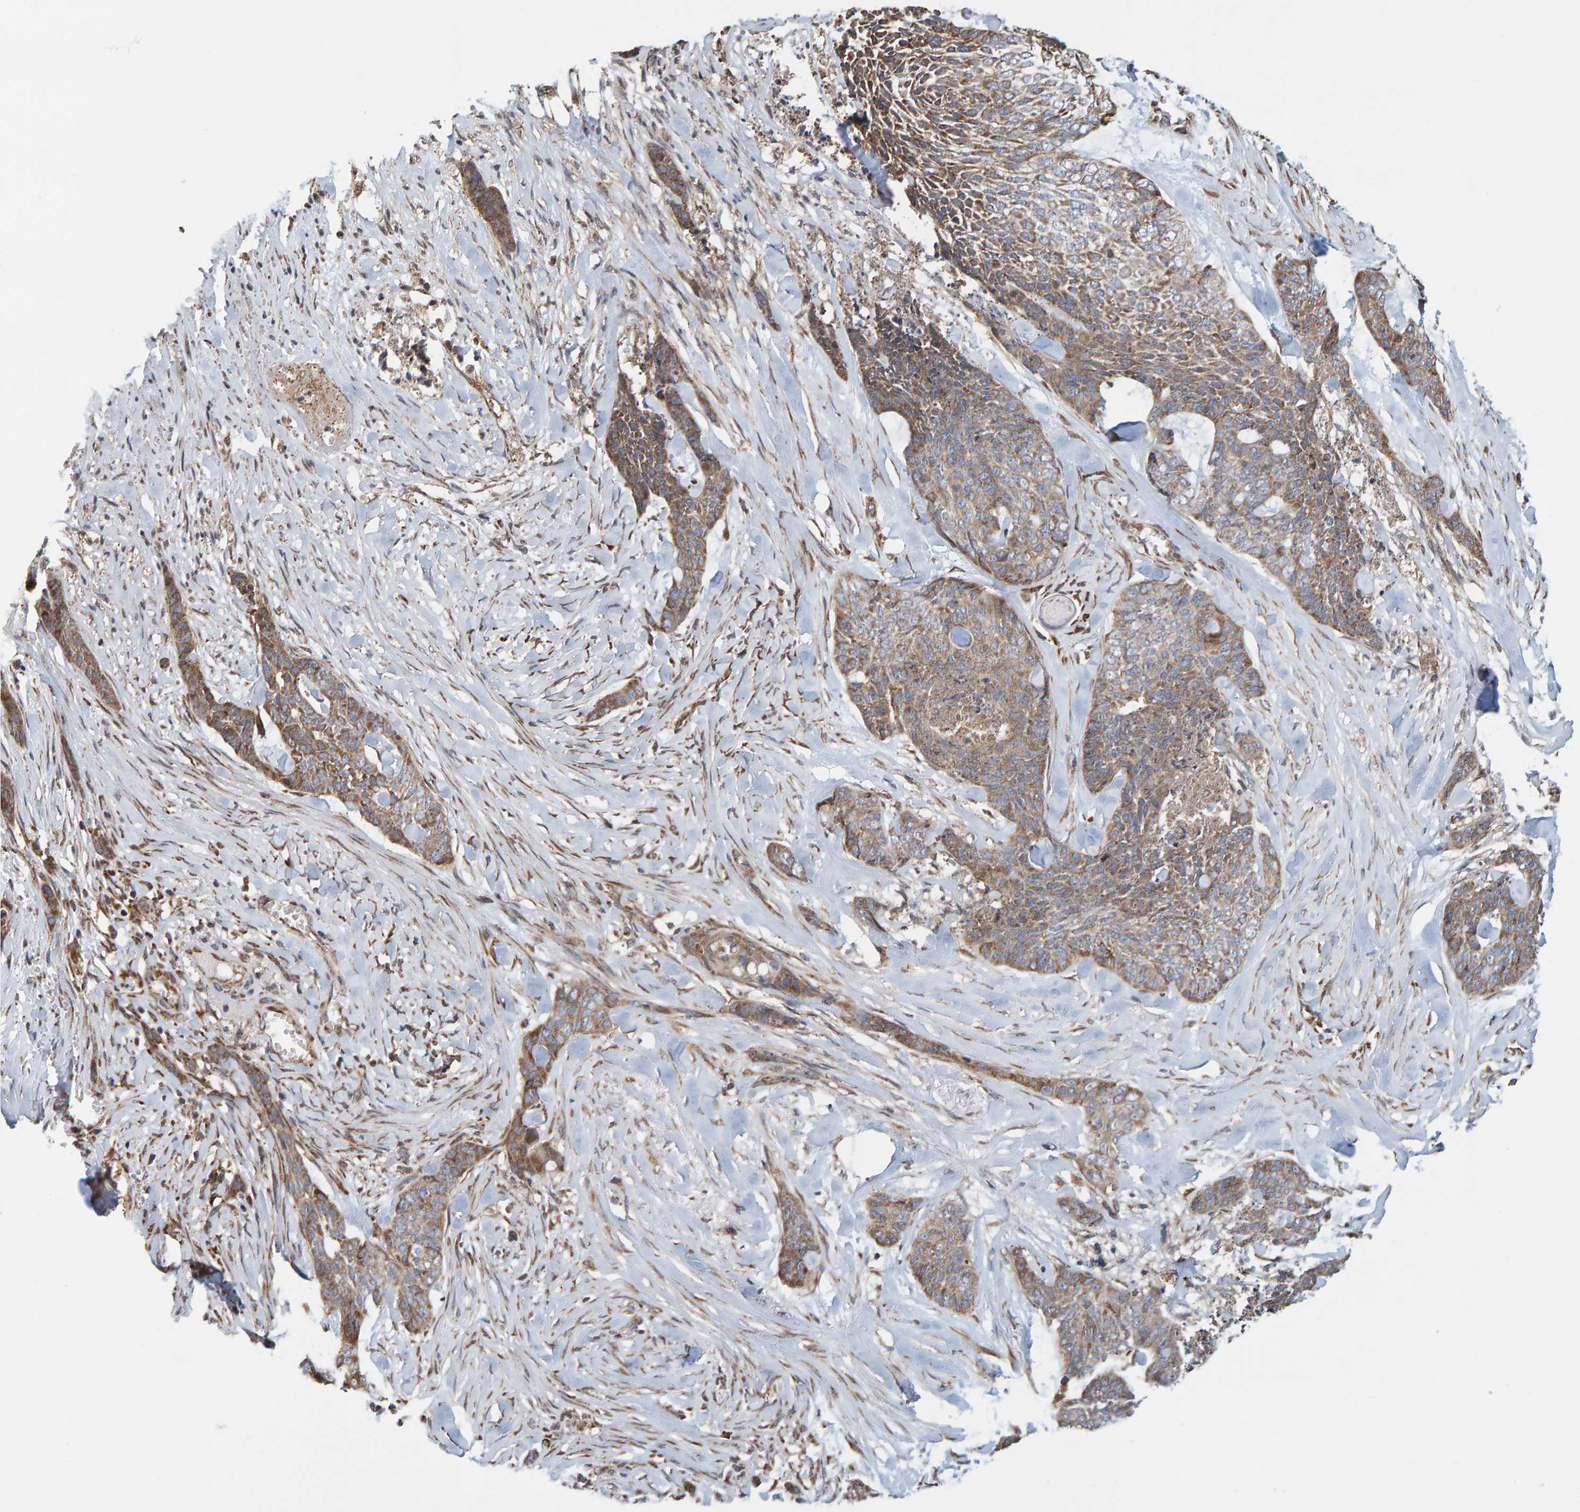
{"staining": {"intensity": "moderate", "quantity": ">75%", "location": "cytoplasmic/membranous"}, "tissue": "skin cancer", "cell_type": "Tumor cells", "image_type": "cancer", "snomed": [{"axis": "morphology", "description": "Basal cell carcinoma"}, {"axis": "topography", "description": "Skin"}], "caption": "Tumor cells display medium levels of moderate cytoplasmic/membranous staining in approximately >75% of cells in human skin cancer.", "gene": "MRPL45", "patient": {"sex": "female", "age": 64}}